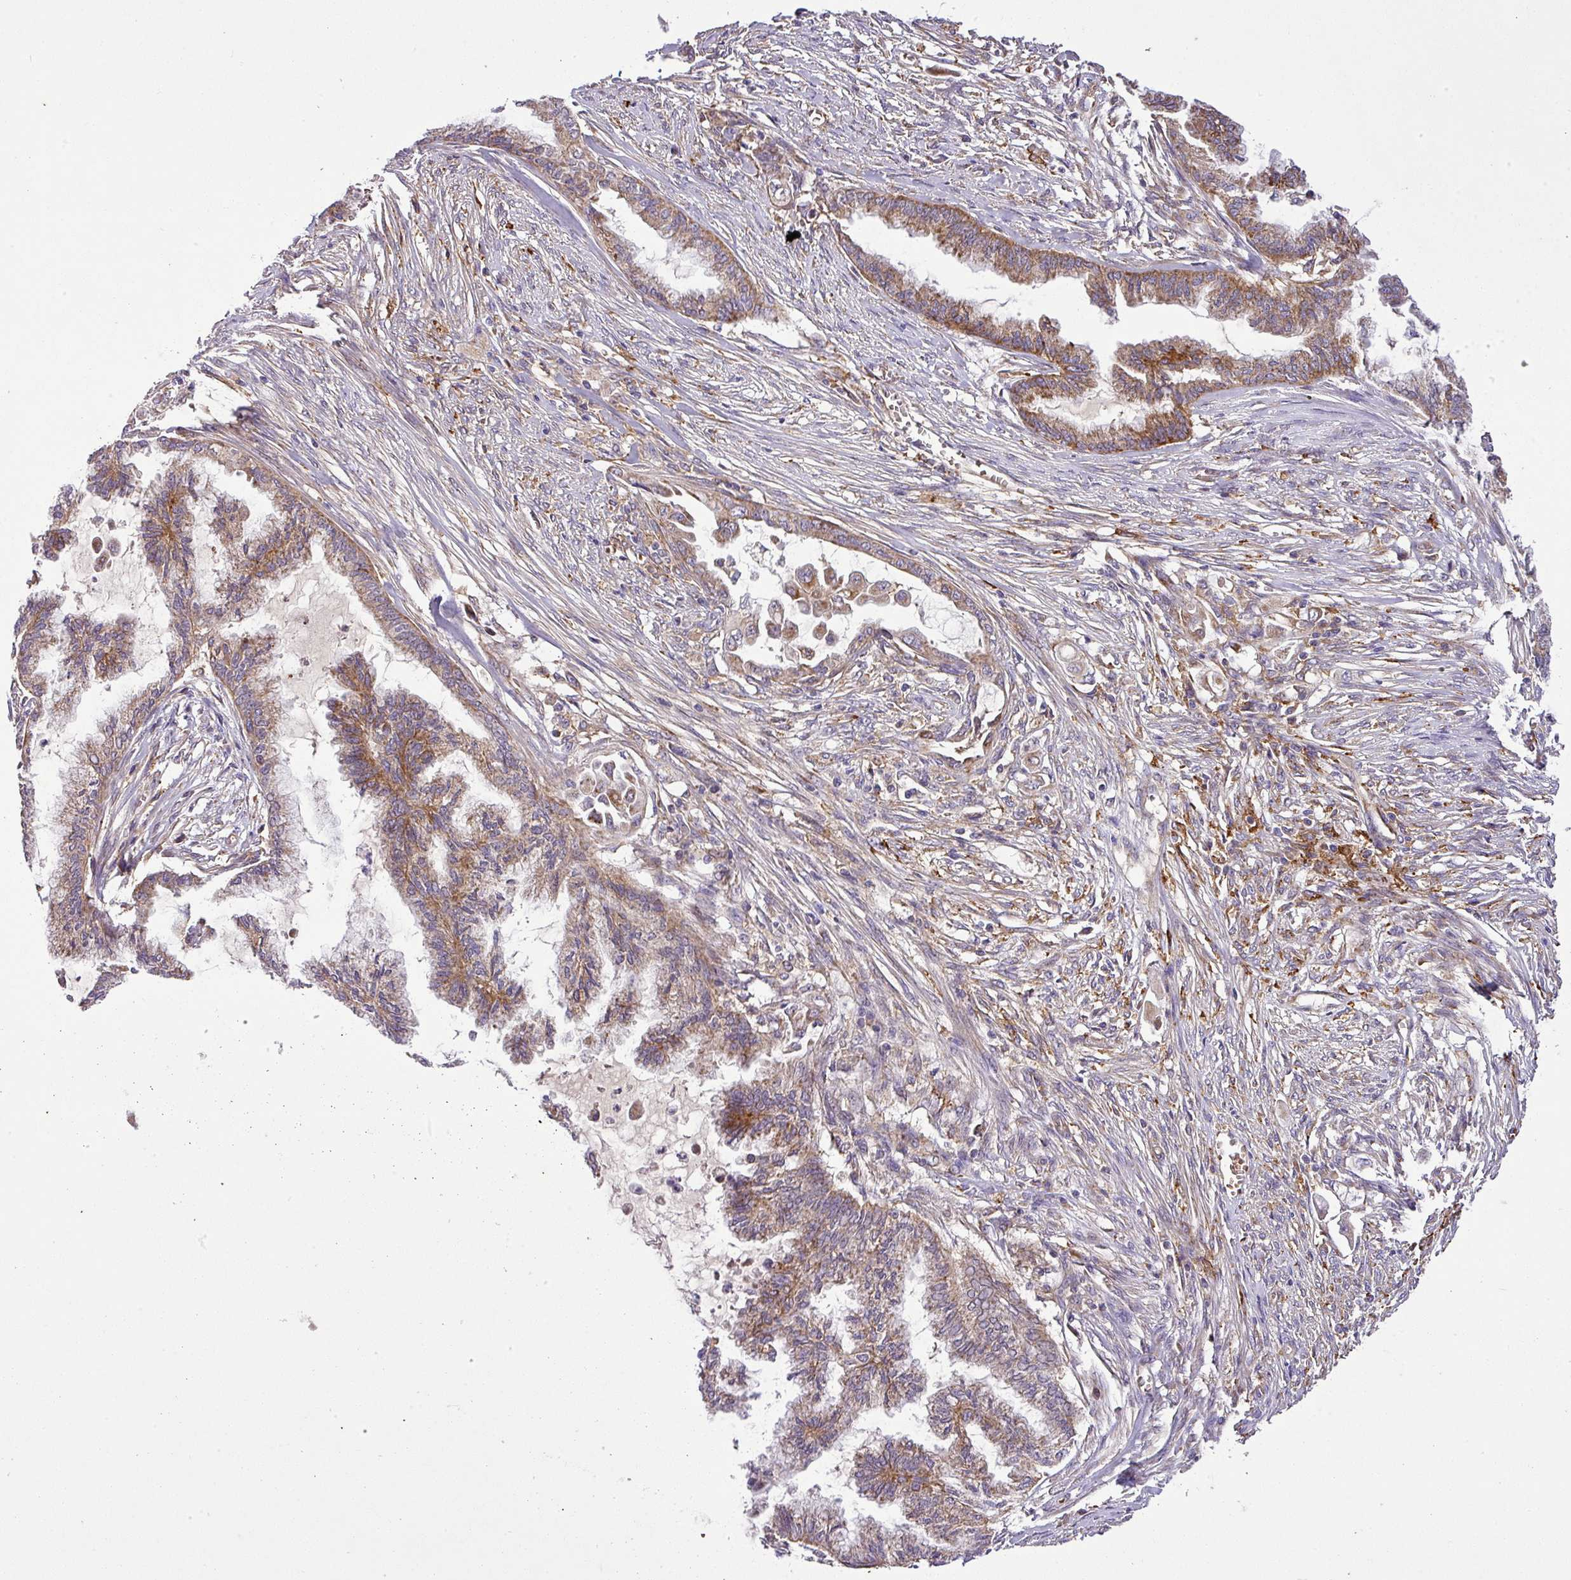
{"staining": {"intensity": "moderate", "quantity": "25%-75%", "location": "cytoplasmic/membranous"}, "tissue": "endometrial cancer", "cell_type": "Tumor cells", "image_type": "cancer", "snomed": [{"axis": "morphology", "description": "Adenocarcinoma, NOS"}, {"axis": "topography", "description": "Endometrium"}], "caption": "Immunohistochemical staining of endometrial cancer displays medium levels of moderate cytoplasmic/membranous staining in approximately 25%-75% of tumor cells.", "gene": "ZNF513", "patient": {"sex": "female", "age": 86}}